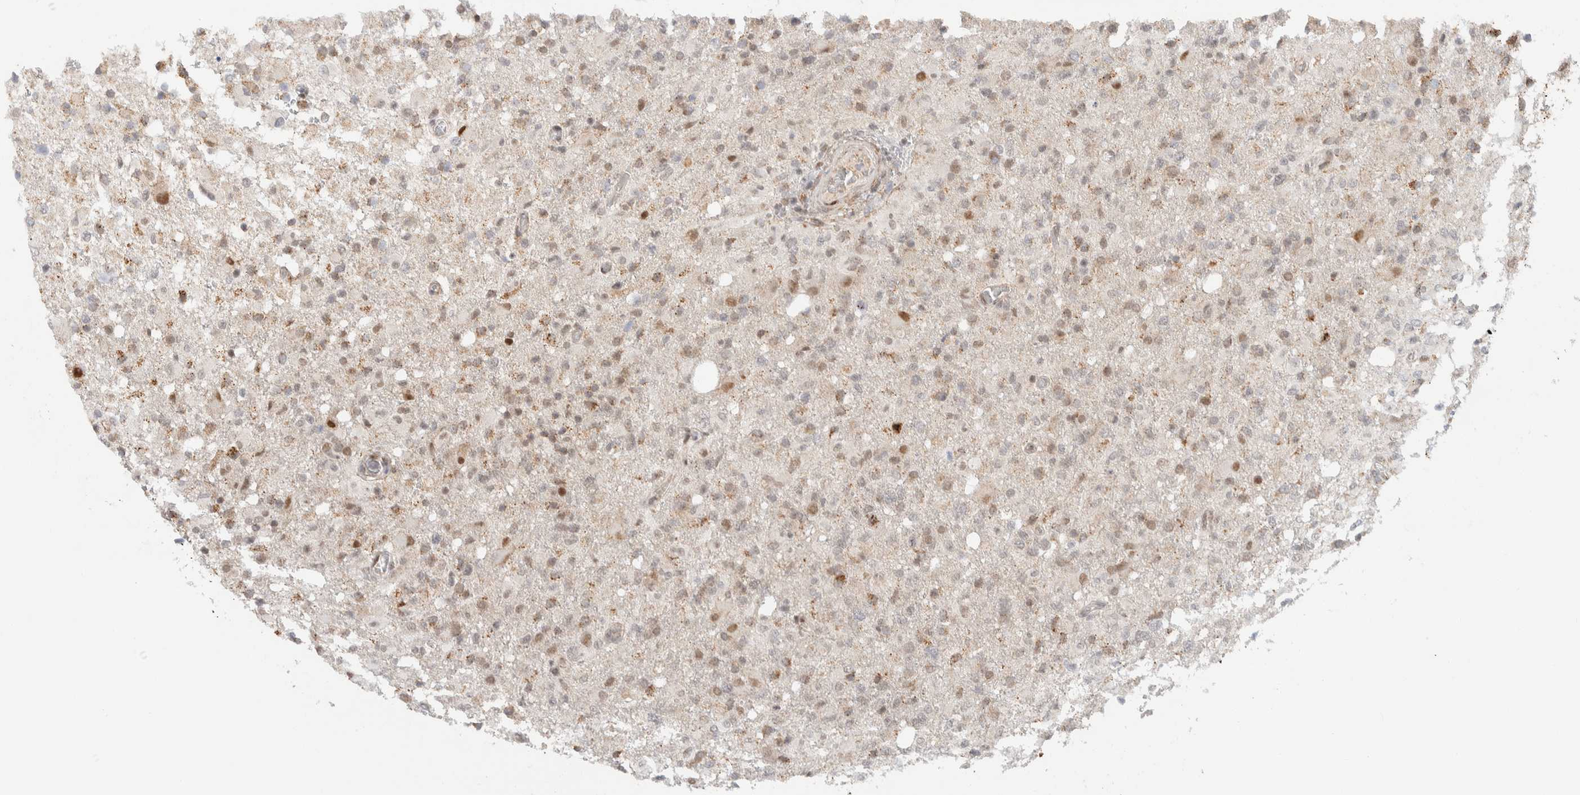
{"staining": {"intensity": "moderate", "quantity": "25%-75%", "location": "cytoplasmic/membranous,nuclear"}, "tissue": "glioma", "cell_type": "Tumor cells", "image_type": "cancer", "snomed": [{"axis": "morphology", "description": "Glioma, malignant, High grade"}, {"axis": "topography", "description": "Brain"}], "caption": "Immunohistochemical staining of human malignant high-grade glioma reveals medium levels of moderate cytoplasmic/membranous and nuclear positivity in approximately 25%-75% of tumor cells.", "gene": "TSPAN32", "patient": {"sex": "female", "age": 57}}